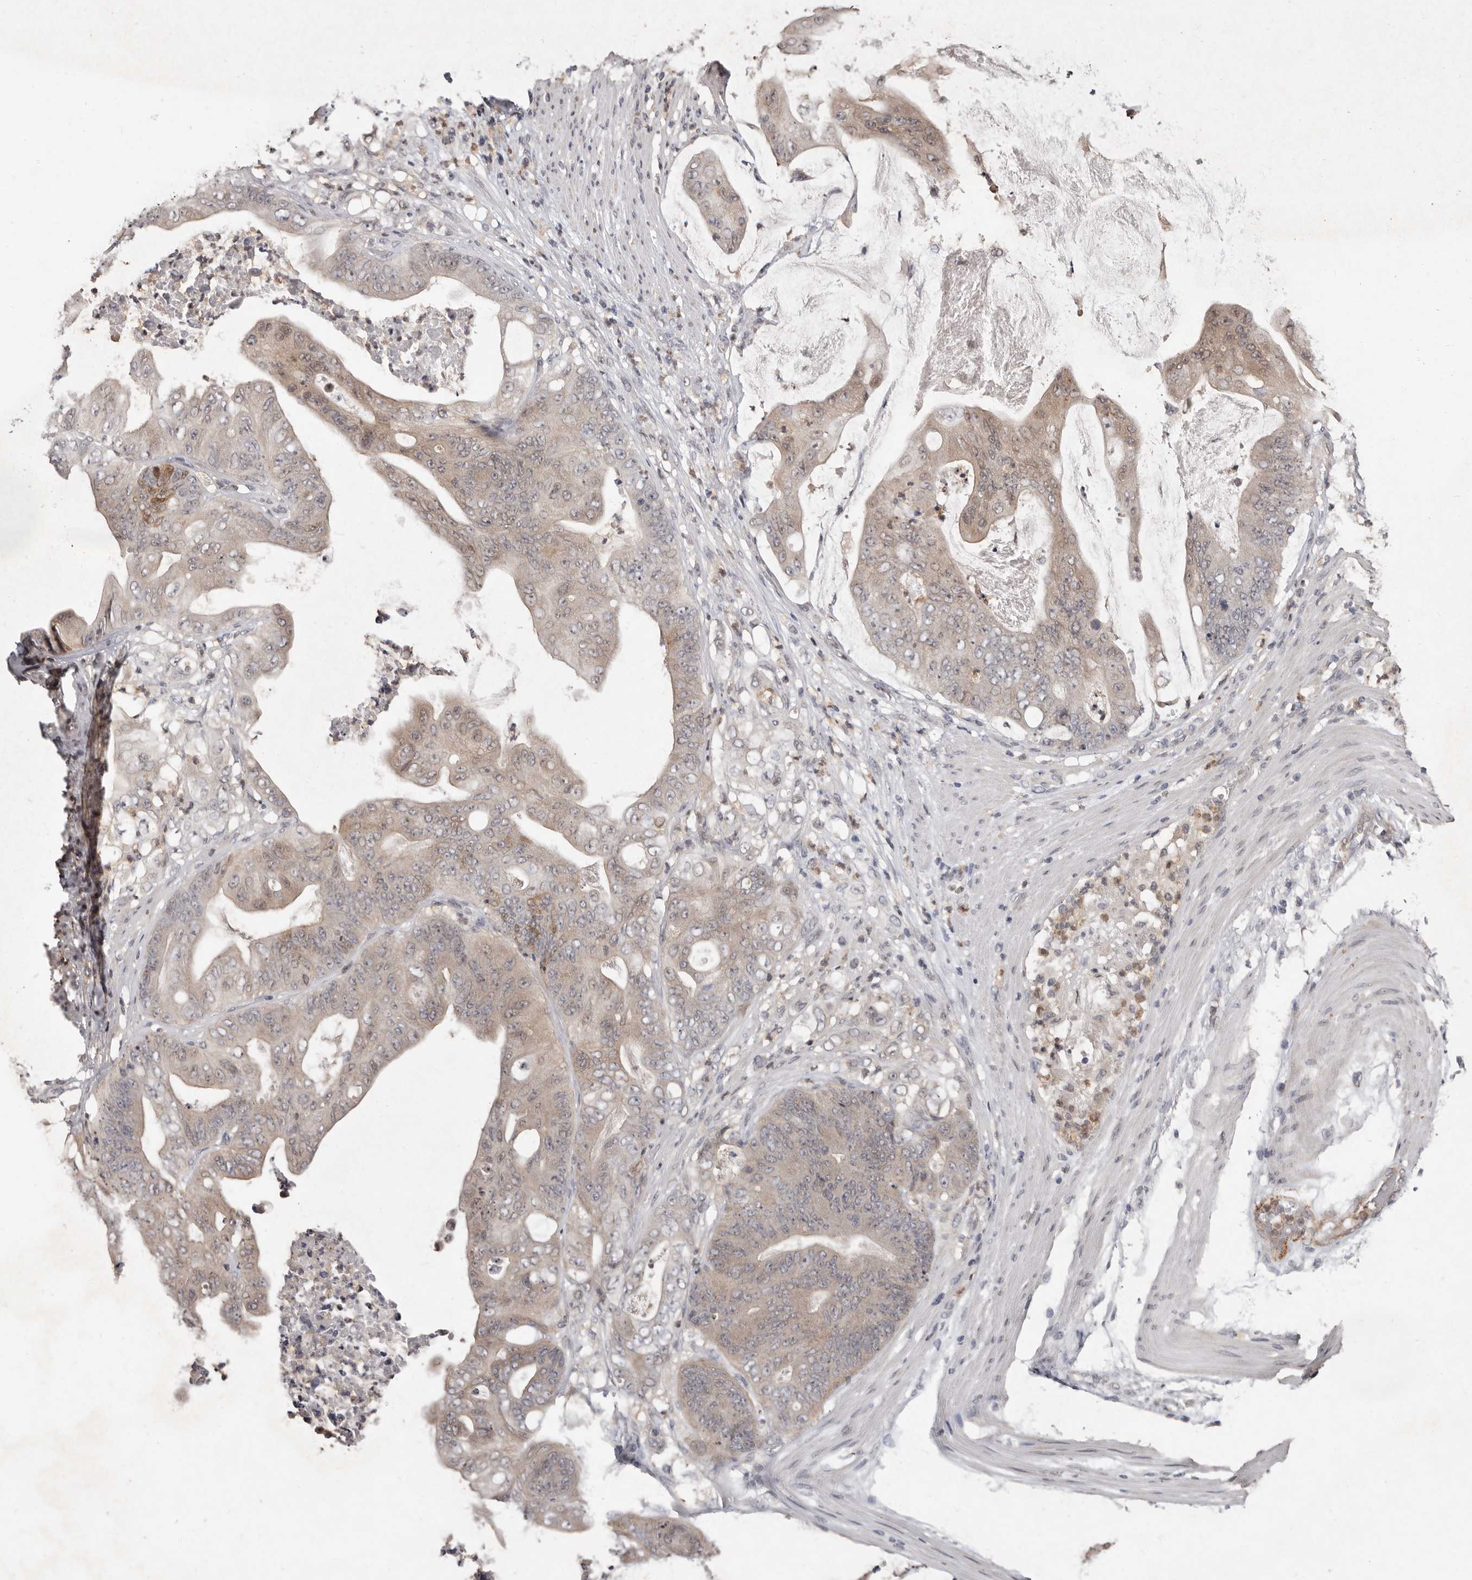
{"staining": {"intensity": "weak", "quantity": "25%-75%", "location": "cytoplasmic/membranous"}, "tissue": "stomach cancer", "cell_type": "Tumor cells", "image_type": "cancer", "snomed": [{"axis": "morphology", "description": "Adenocarcinoma, NOS"}, {"axis": "topography", "description": "Stomach"}], "caption": "Adenocarcinoma (stomach) stained with a brown dye reveals weak cytoplasmic/membranous positive positivity in about 25%-75% of tumor cells.", "gene": "SULT1E1", "patient": {"sex": "female", "age": 73}}